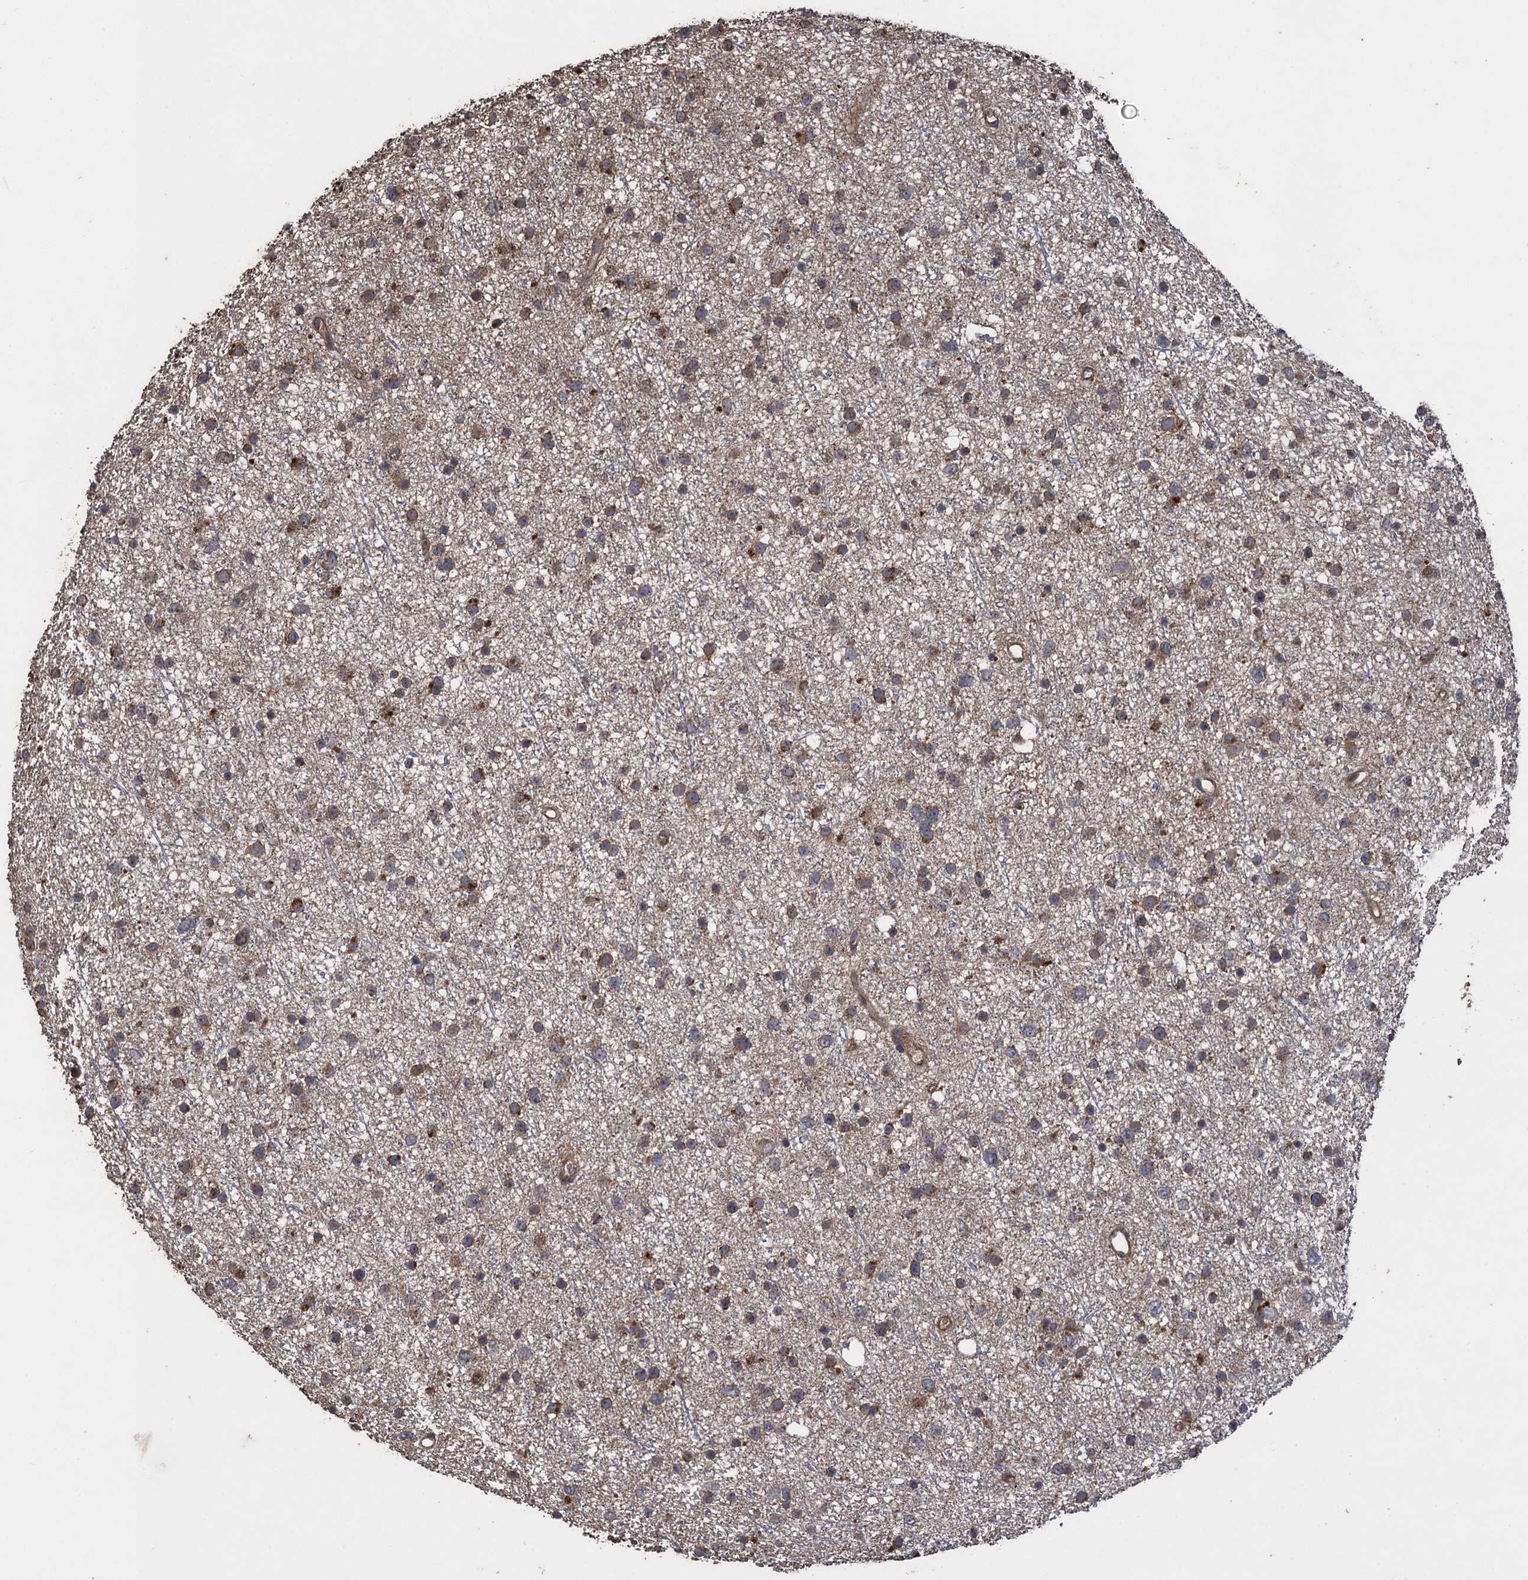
{"staining": {"intensity": "moderate", "quantity": "25%-75%", "location": "cytoplasmic/membranous"}, "tissue": "glioma", "cell_type": "Tumor cells", "image_type": "cancer", "snomed": [{"axis": "morphology", "description": "Glioma, malignant, Low grade"}, {"axis": "topography", "description": "Cerebral cortex"}], "caption": "Brown immunohistochemical staining in human low-grade glioma (malignant) shows moderate cytoplasmic/membranous staining in about 25%-75% of tumor cells.", "gene": "TXNDC11", "patient": {"sex": "female", "age": 39}}